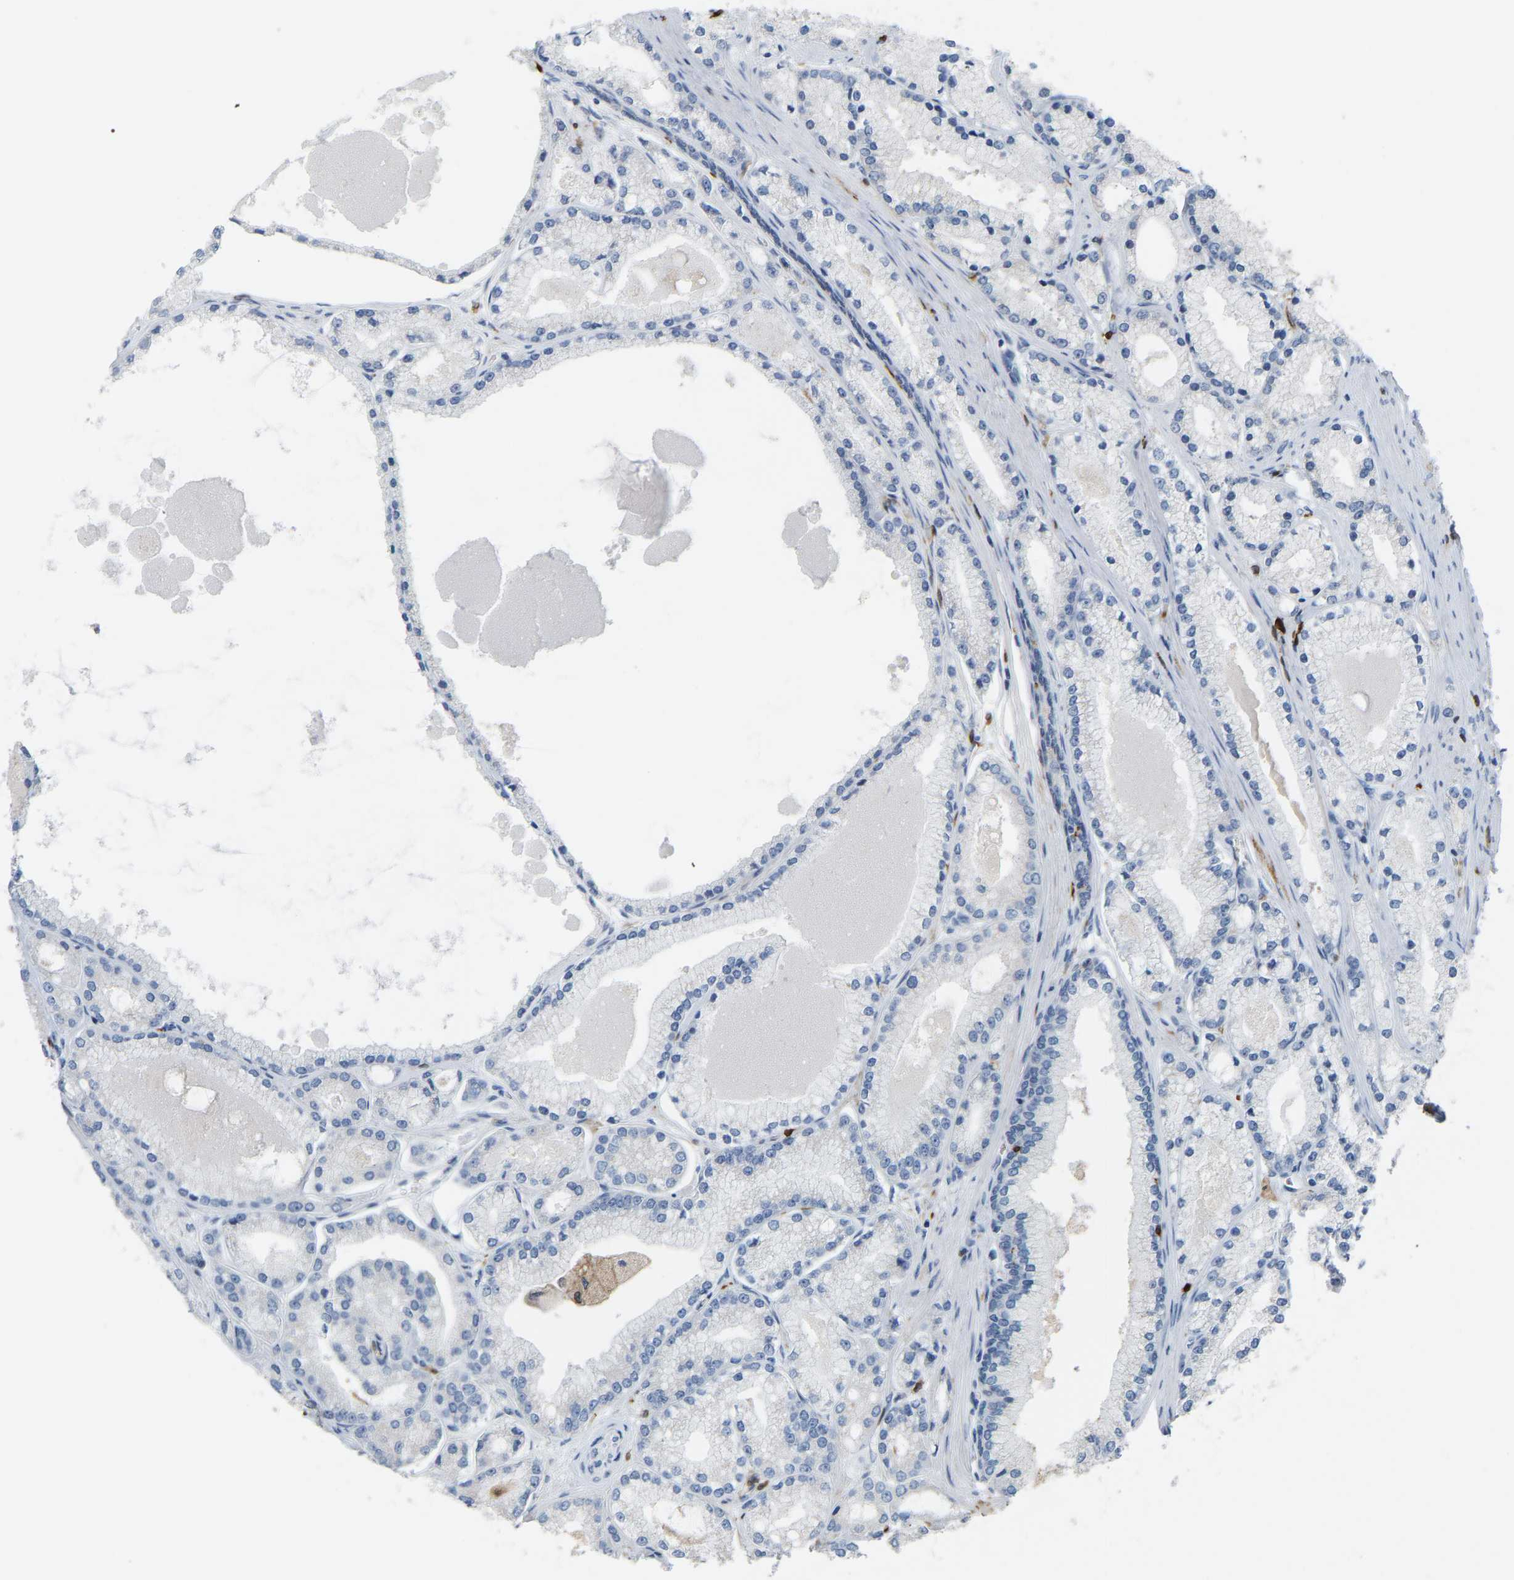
{"staining": {"intensity": "negative", "quantity": "none", "location": "none"}, "tissue": "prostate cancer", "cell_type": "Tumor cells", "image_type": "cancer", "snomed": [{"axis": "morphology", "description": "Adenocarcinoma, High grade"}, {"axis": "topography", "description": "Prostate"}], "caption": "Image shows no significant protein expression in tumor cells of prostate adenocarcinoma (high-grade).", "gene": "PTGS1", "patient": {"sex": "male", "age": 71}}